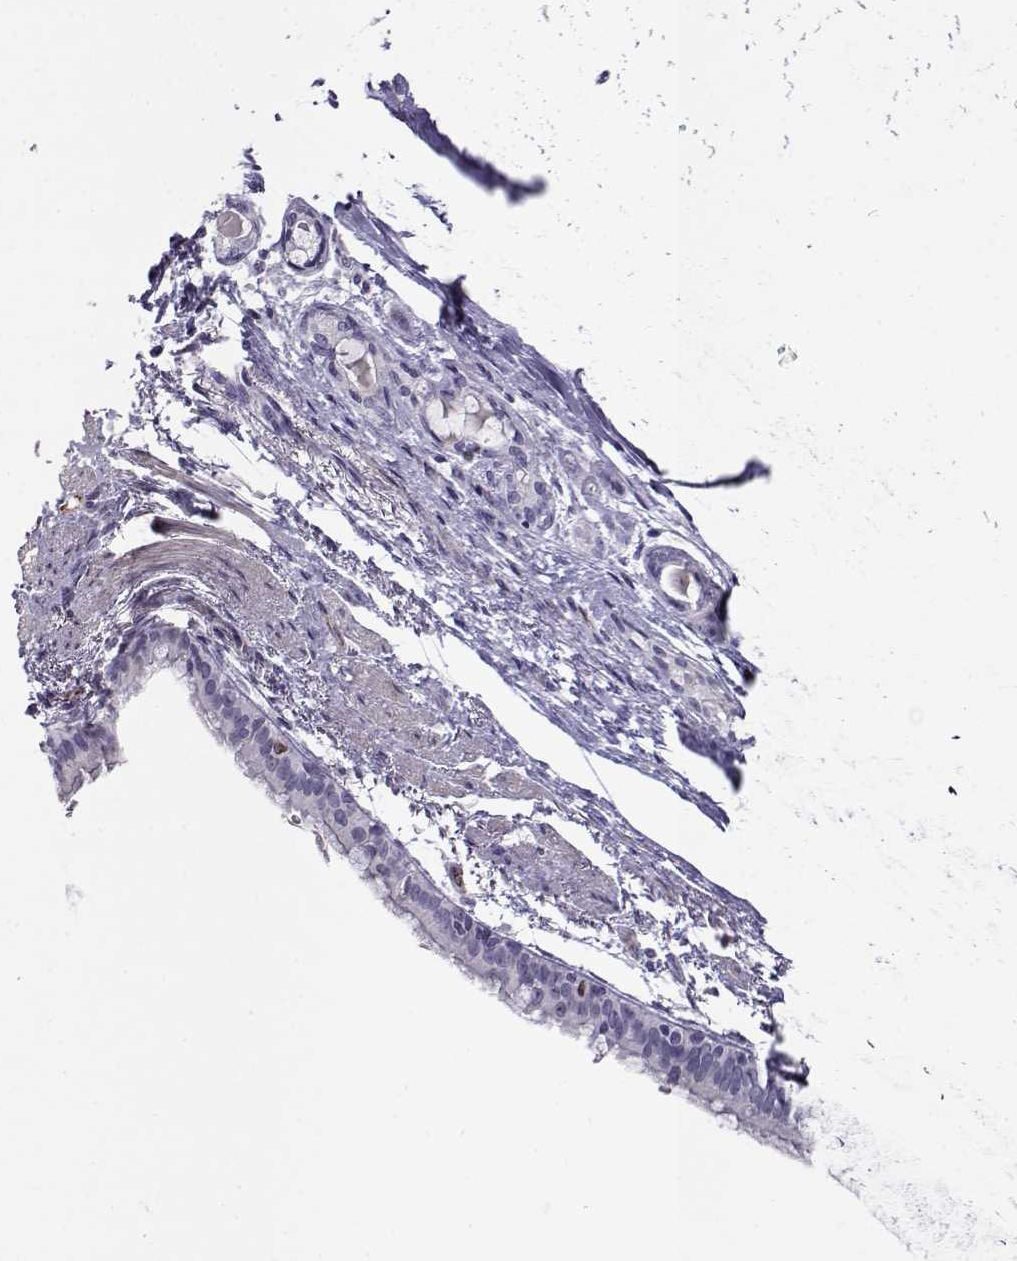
{"staining": {"intensity": "negative", "quantity": "none", "location": "none"}, "tissue": "bronchus", "cell_type": "Respiratory epithelial cells", "image_type": "normal", "snomed": [{"axis": "morphology", "description": "Normal tissue, NOS"}, {"axis": "morphology", "description": "Squamous cell carcinoma, NOS"}, {"axis": "topography", "description": "Bronchus"}, {"axis": "topography", "description": "Lung"}], "caption": "High magnification brightfield microscopy of normal bronchus stained with DAB (3,3'-diaminobenzidine) (brown) and counterstained with hematoxylin (blue): respiratory epithelial cells show no significant expression.", "gene": "NPW", "patient": {"sex": "male", "age": 69}}